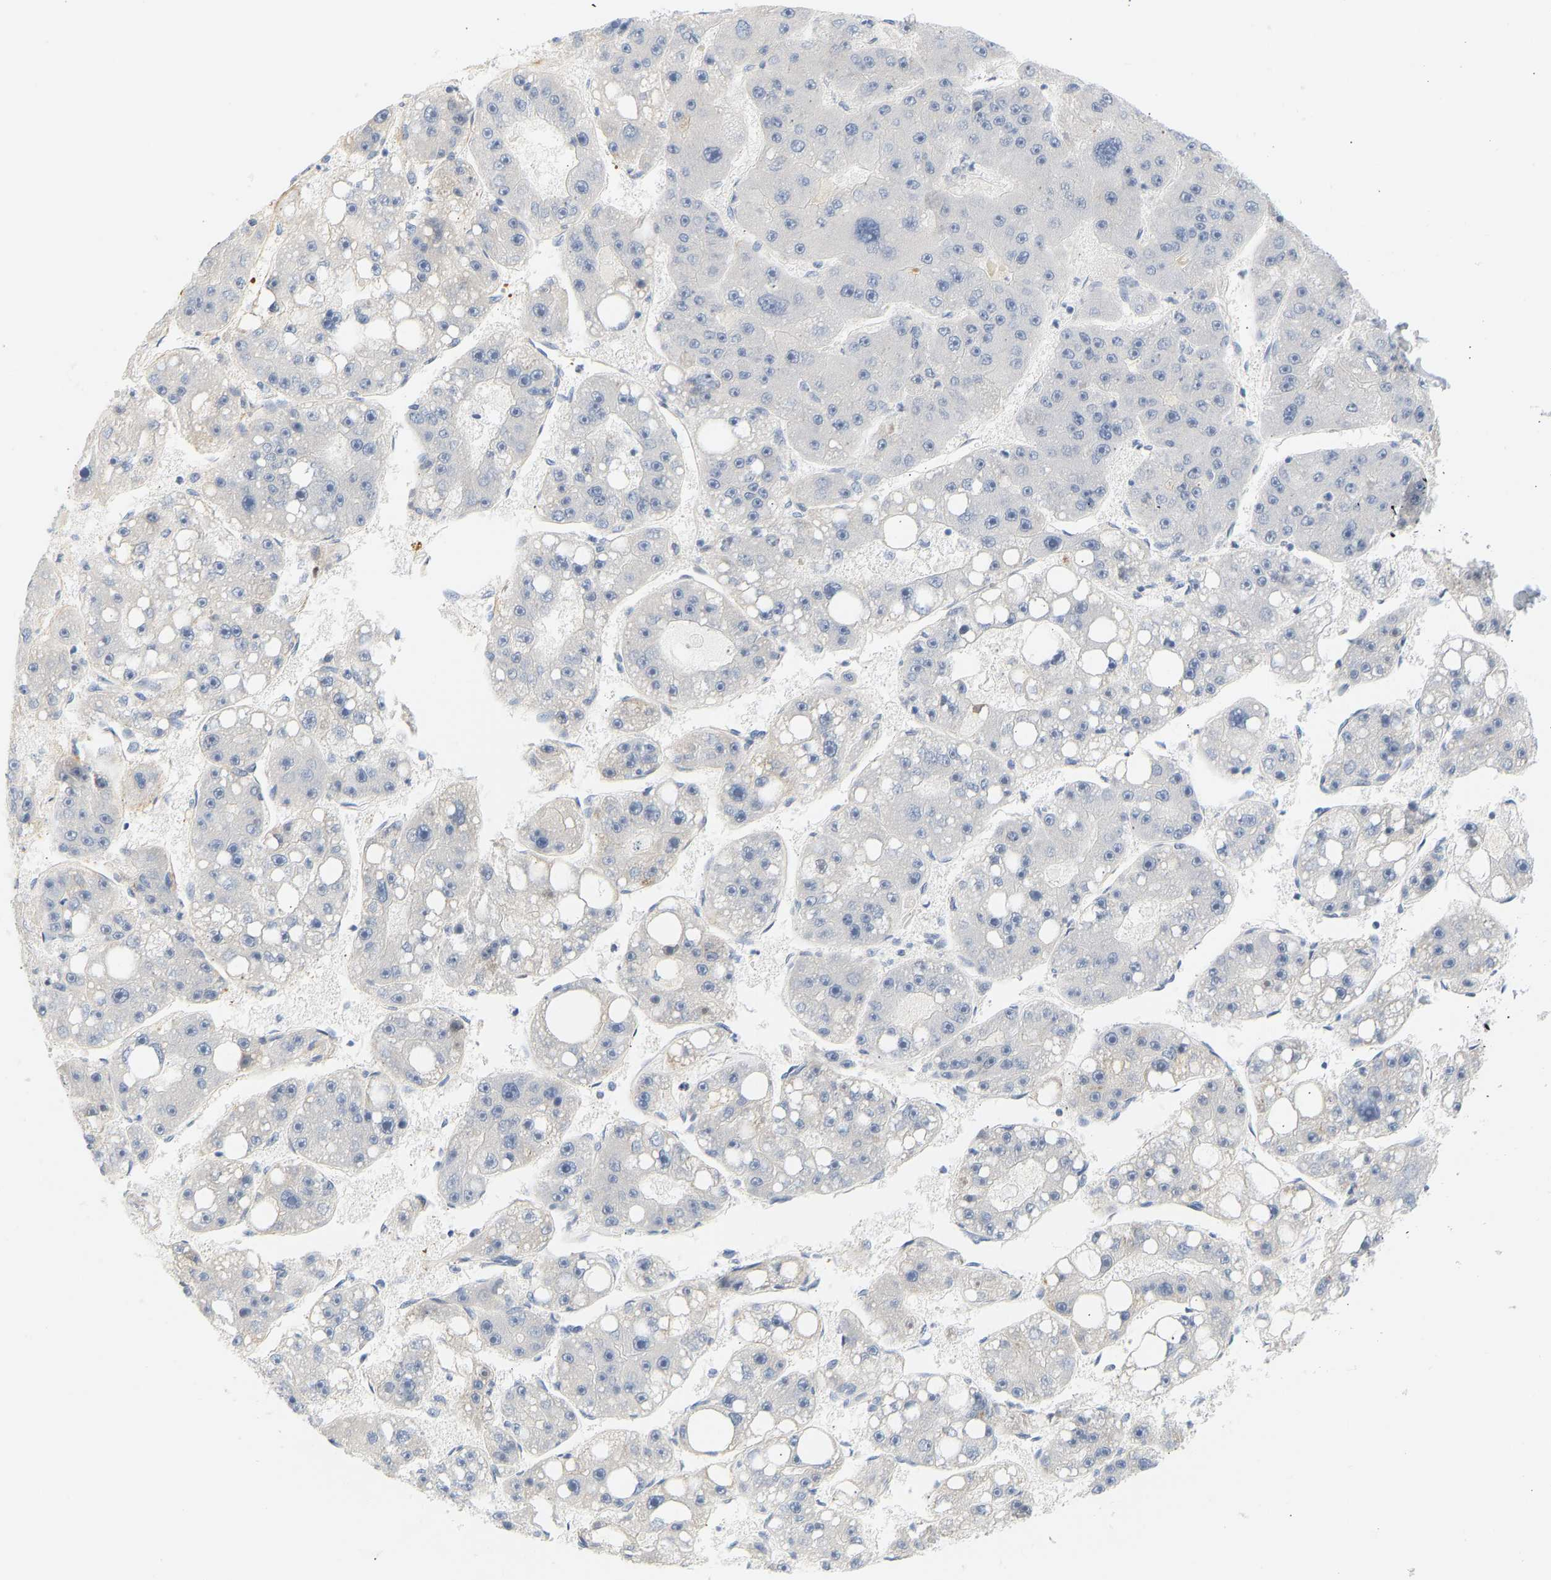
{"staining": {"intensity": "negative", "quantity": "none", "location": "none"}, "tissue": "liver cancer", "cell_type": "Tumor cells", "image_type": "cancer", "snomed": [{"axis": "morphology", "description": "Carcinoma, Hepatocellular, NOS"}, {"axis": "topography", "description": "Liver"}], "caption": "Tumor cells show no significant expression in hepatocellular carcinoma (liver).", "gene": "SLC30A7", "patient": {"sex": "female", "age": 61}}